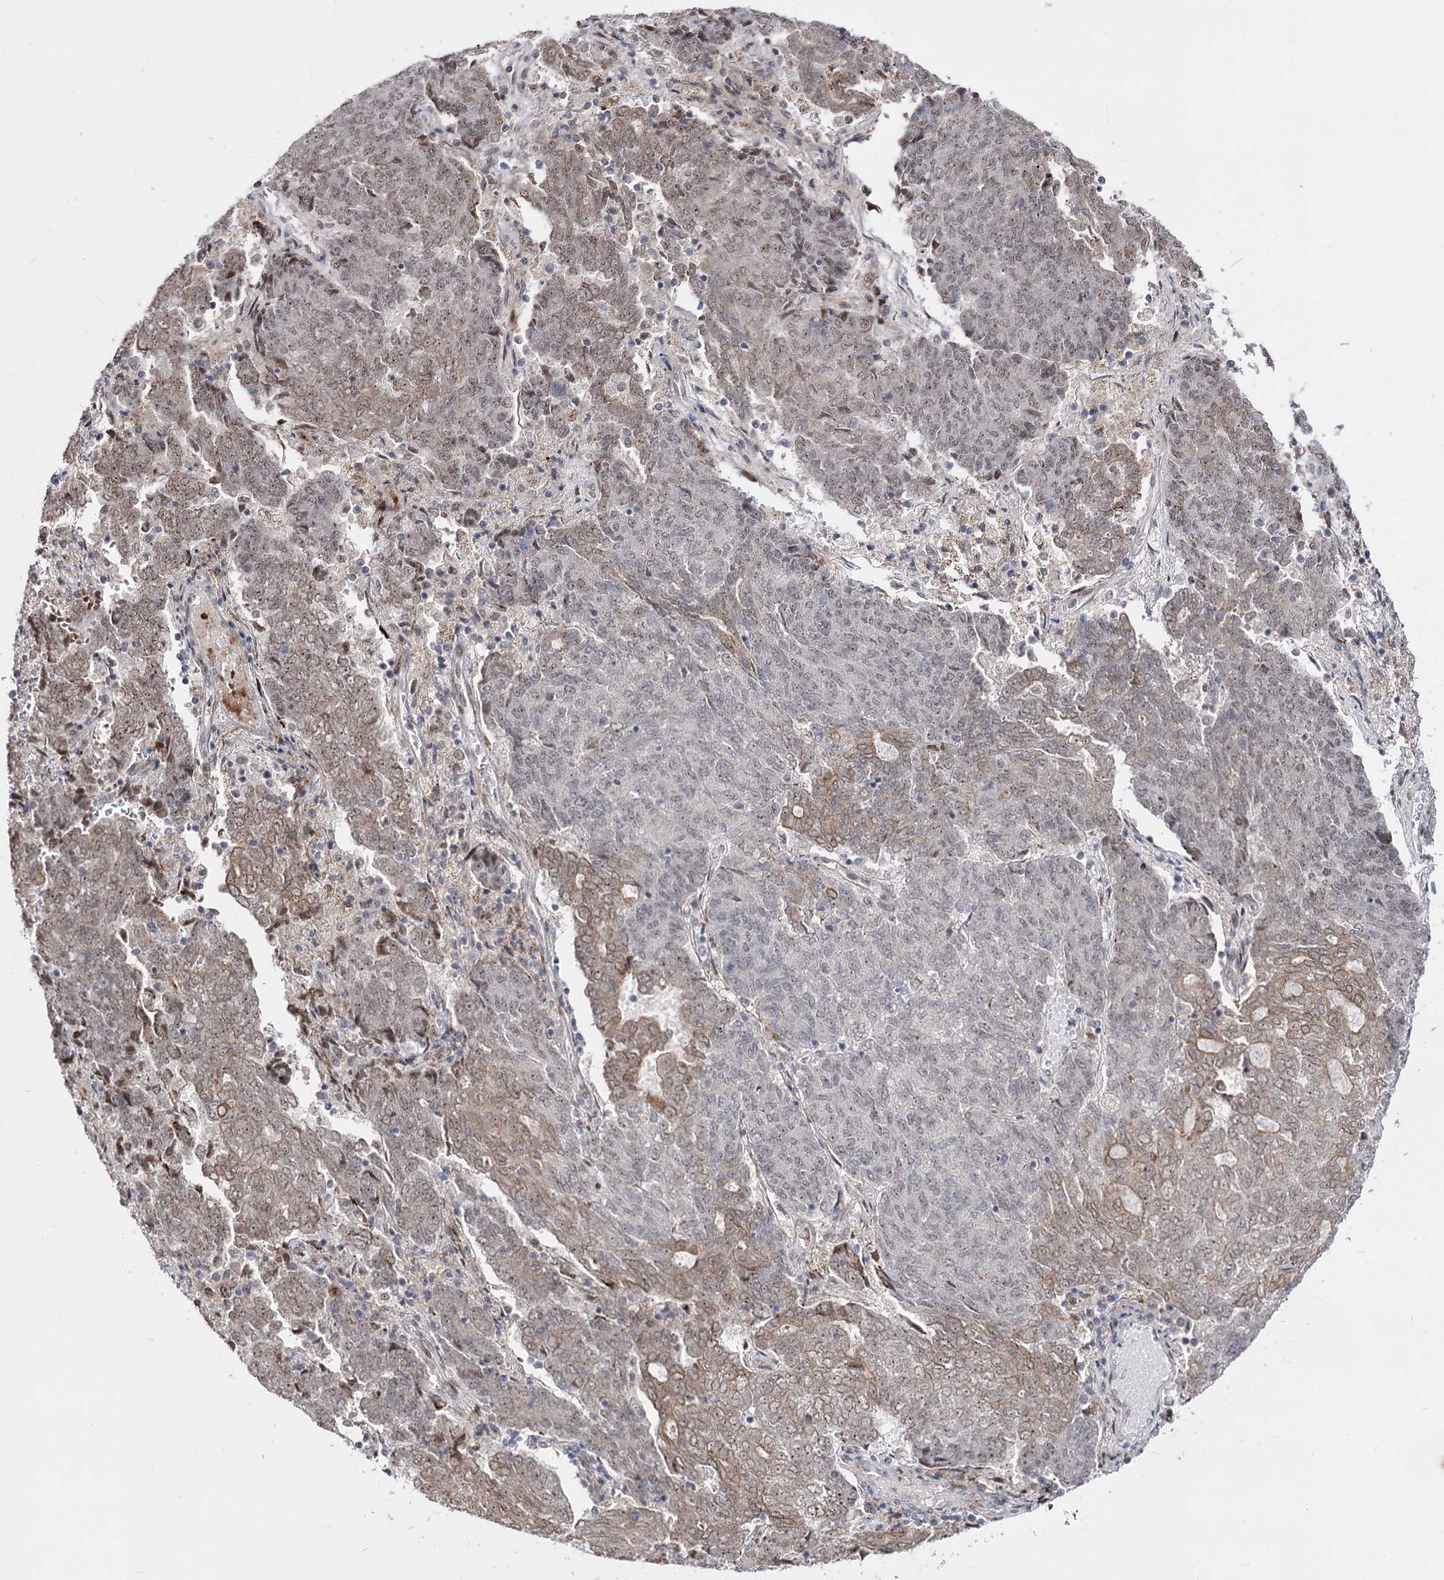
{"staining": {"intensity": "weak", "quantity": "25%-75%", "location": "nuclear"}, "tissue": "endometrial cancer", "cell_type": "Tumor cells", "image_type": "cancer", "snomed": [{"axis": "morphology", "description": "Adenocarcinoma, NOS"}, {"axis": "topography", "description": "Endometrium"}], "caption": "Endometrial cancer (adenocarcinoma) stained for a protein (brown) shows weak nuclear positive positivity in approximately 25%-75% of tumor cells.", "gene": "STOX1", "patient": {"sex": "female", "age": 80}}